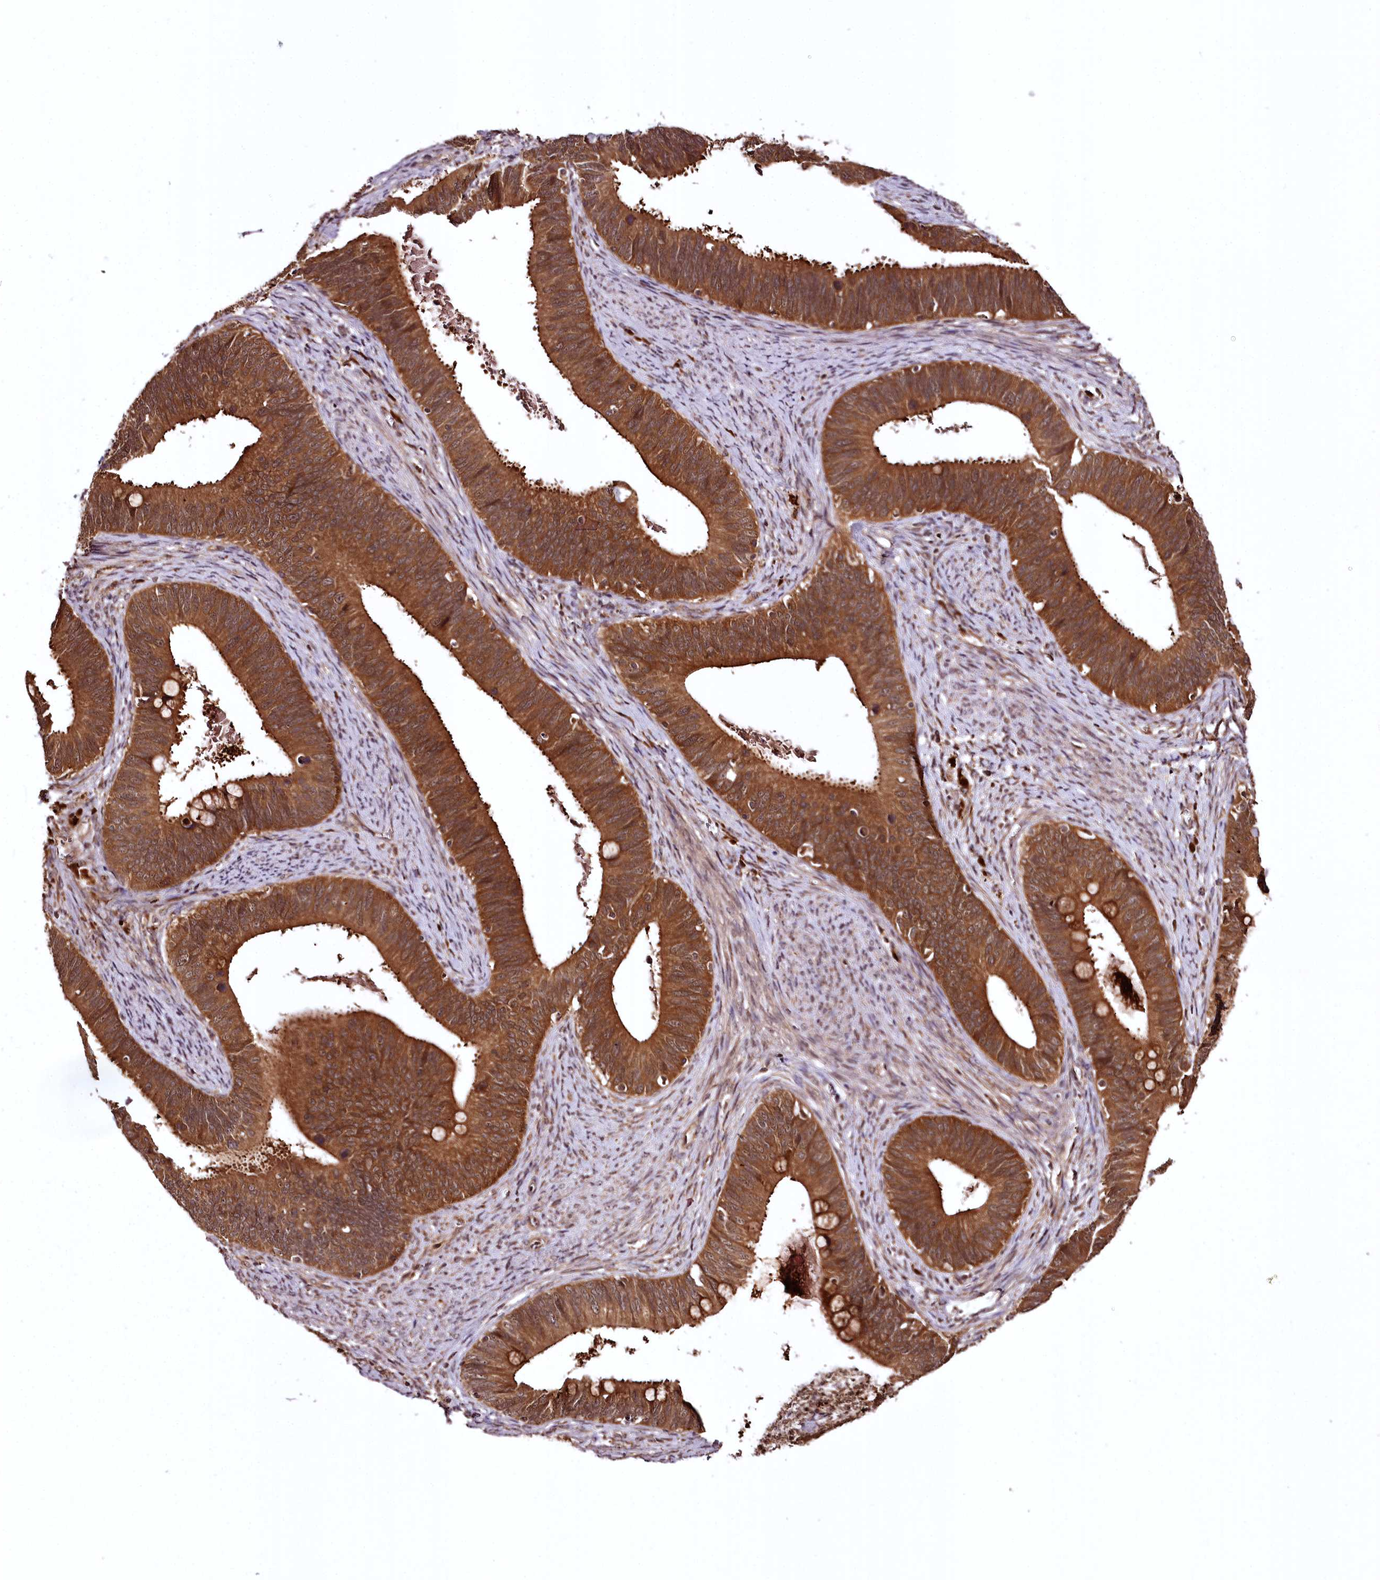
{"staining": {"intensity": "strong", "quantity": ">75%", "location": "cytoplasmic/membranous"}, "tissue": "cervical cancer", "cell_type": "Tumor cells", "image_type": "cancer", "snomed": [{"axis": "morphology", "description": "Adenocarcinoma, NOS"}, {"axis": "topography", "description": "Cervix"}], "caption": "Immunohistochemical staining of human cervical cancer exhibits high levels of strong cytoplasmic/membranous protein positivity in approximately >75% of tumor cells.", "gene": "TTC12", "patient": {"sex": "female", "age": 42}}